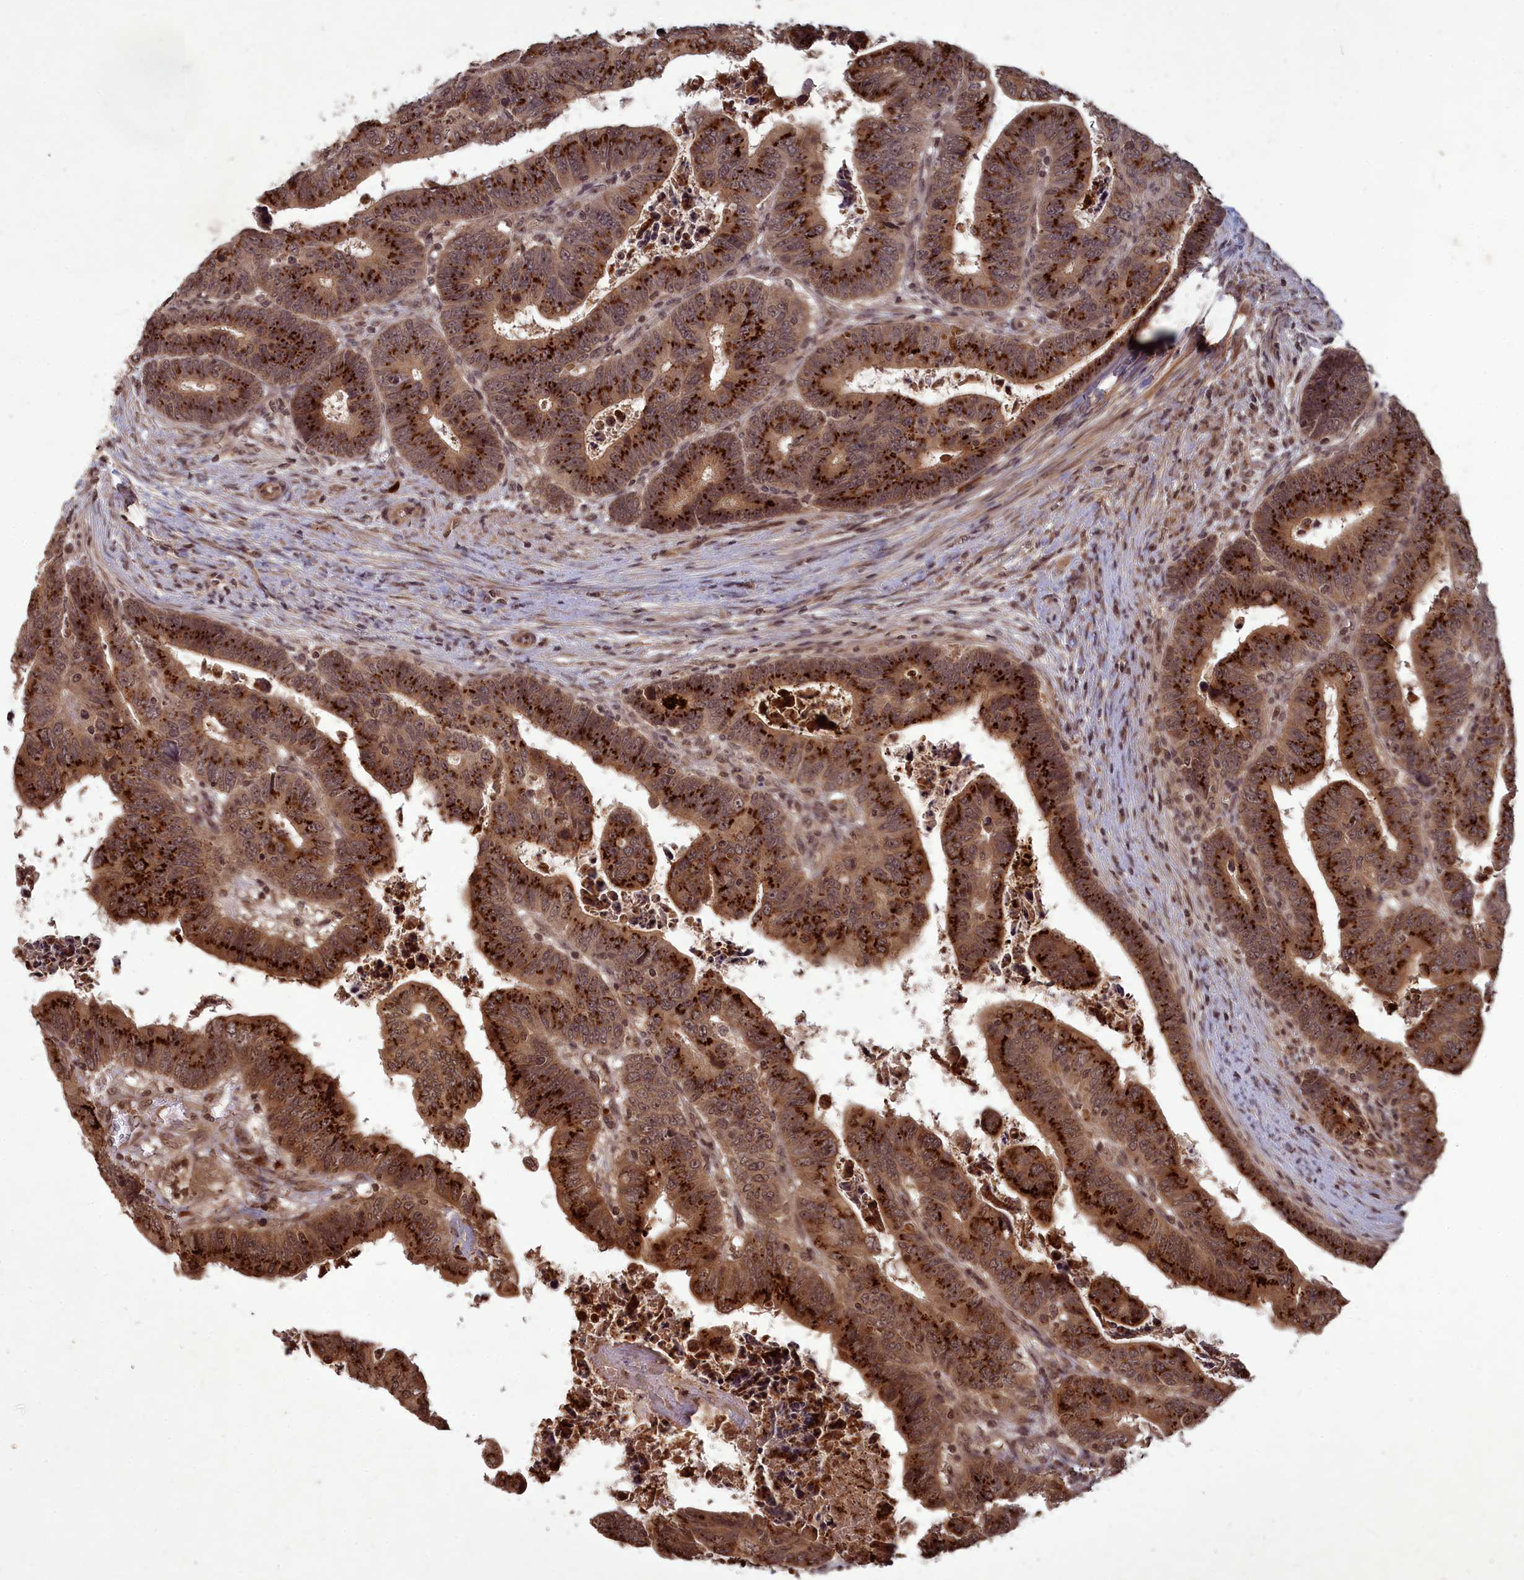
{"staining": {"intensity": "strong", "quantity": ">75%", "location": "cytoplasmic/membranous"}, "tissue": "colorectal cancer", "cell_type": "Tumor cells", "image_type": "cancer", "snomed": [{"axis": "morphology", "description": "Normal tissue, NOS"}, {"axis": "morphology", "description": "Adenocarcinoma, NOS"}, {"axis": "topography", "description": "Rectum"}], "caption": "Adenocarcinoma (colorectal) tissue reveals strong cytoplasmic/membranous expression in about >75% of tumor cells Immunohistochemistry (ihc) stains the protein of interest in brown and the nuclei are stained blue.", "gene": "SRMS", "patient": {"sex": "female", "age": 65}}